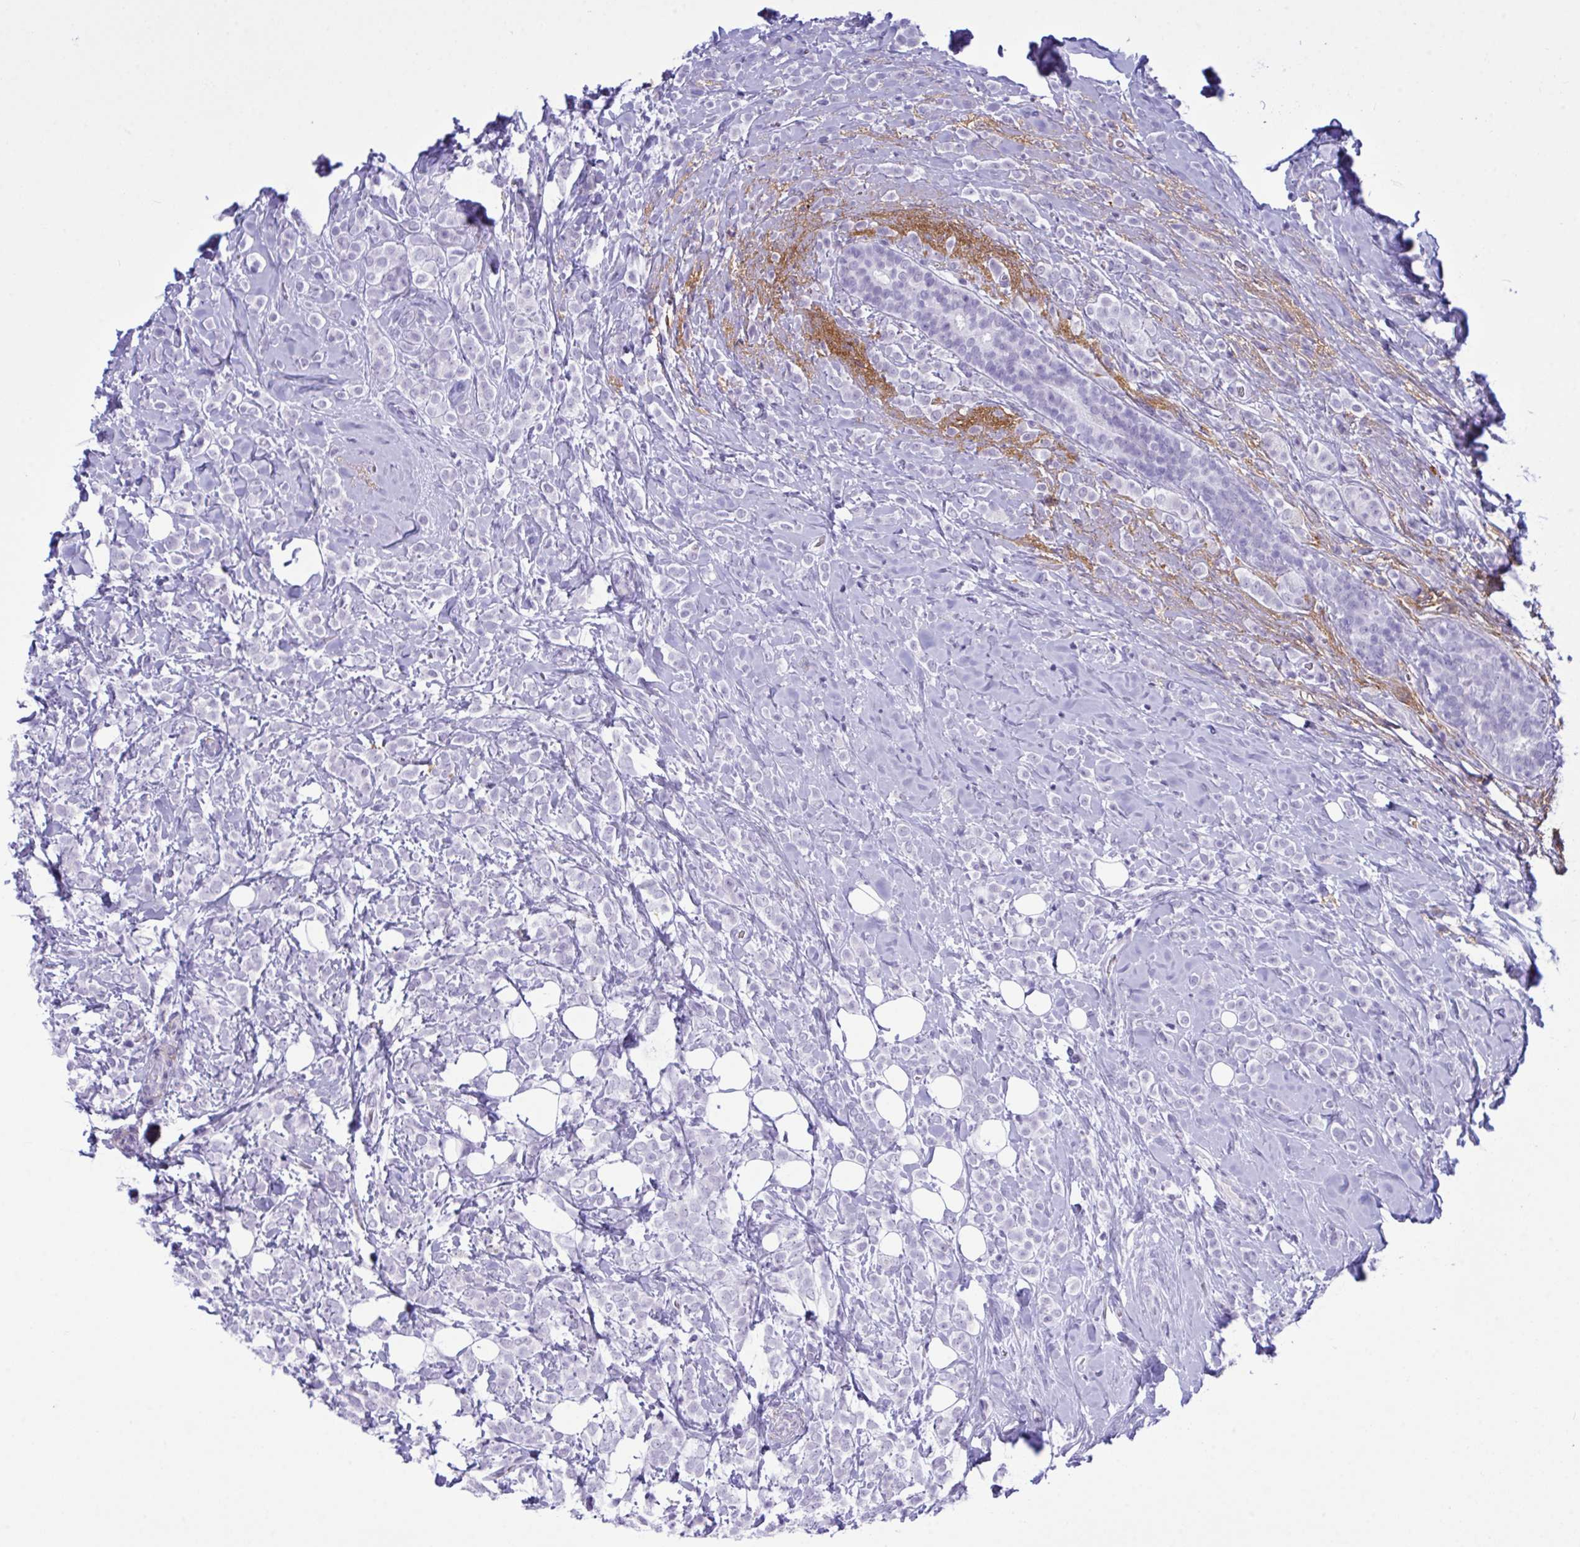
{"staining": {"intensity": "negative", "quantity": "none", "location": "none"}, "tissue": "breast cancer", "cell_type": "Tumor cells", "image_type": "cancer", "snomed": [{"axis": "morphology", "description": "Lobular carcinoma"}, {"axis": "topography", "description": "Breast"}], "caption": "This photomicrograph is of lobular carcinoma (breast) stained with immunohistochemistry (IHC) to label a protein in brown with the nuclei are counter-stained blue. There is no positivity in tumor cells. The staining is performed using DAB brown chromogen with nuclei counter-stained in using hematoxylin.", "gene": "ELN", "patient": {"sex": "female", "age": 49}}